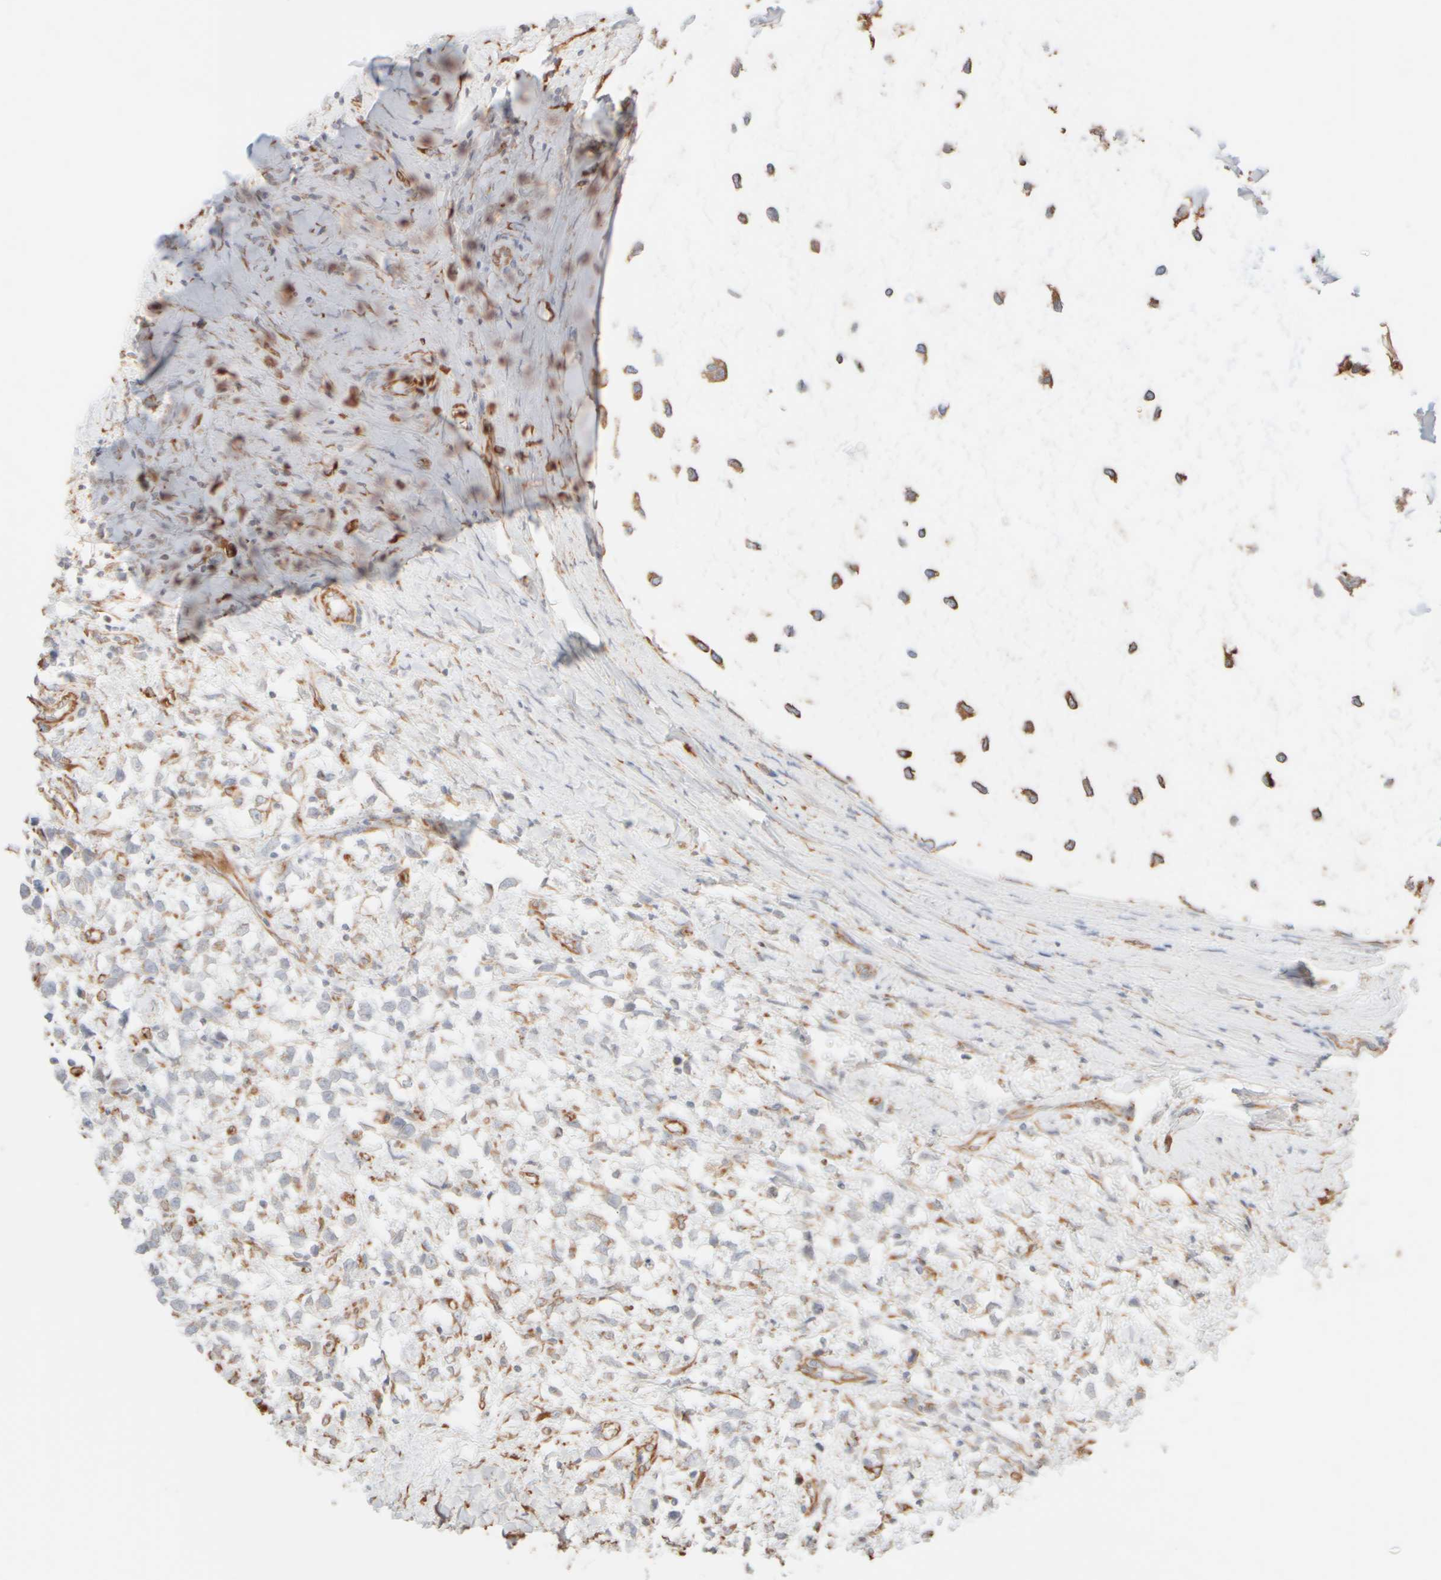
{"staining": {"intensity": "weak", "quantity": "<25%", "location": "cytoplasmic/membranous"}, "tissue": "testis cancer", "cell_type": "Tumor cells", "image_type": "cancer", "snomed": [{"axis": "morphology", "description": "Seminoma, NOS"}, {"axis": "morphology", "description": "Carcinoma, Embryonal, NOS"}, {"axis": "topography", "description": "Testis"}], "caption": "Testis embryonal carcinoma was stained to show a protein in brown. There is no significant positivity in tumor cells. The staining was performed using DAB (3,3'-diaminobenzidine) to visualize the protein expression in brown, while the nuclei were stained in blue with hematoxylin (Magnification: 20x).", "gene": "KRT15", "patient": {"sex": "male", "age": 51}}